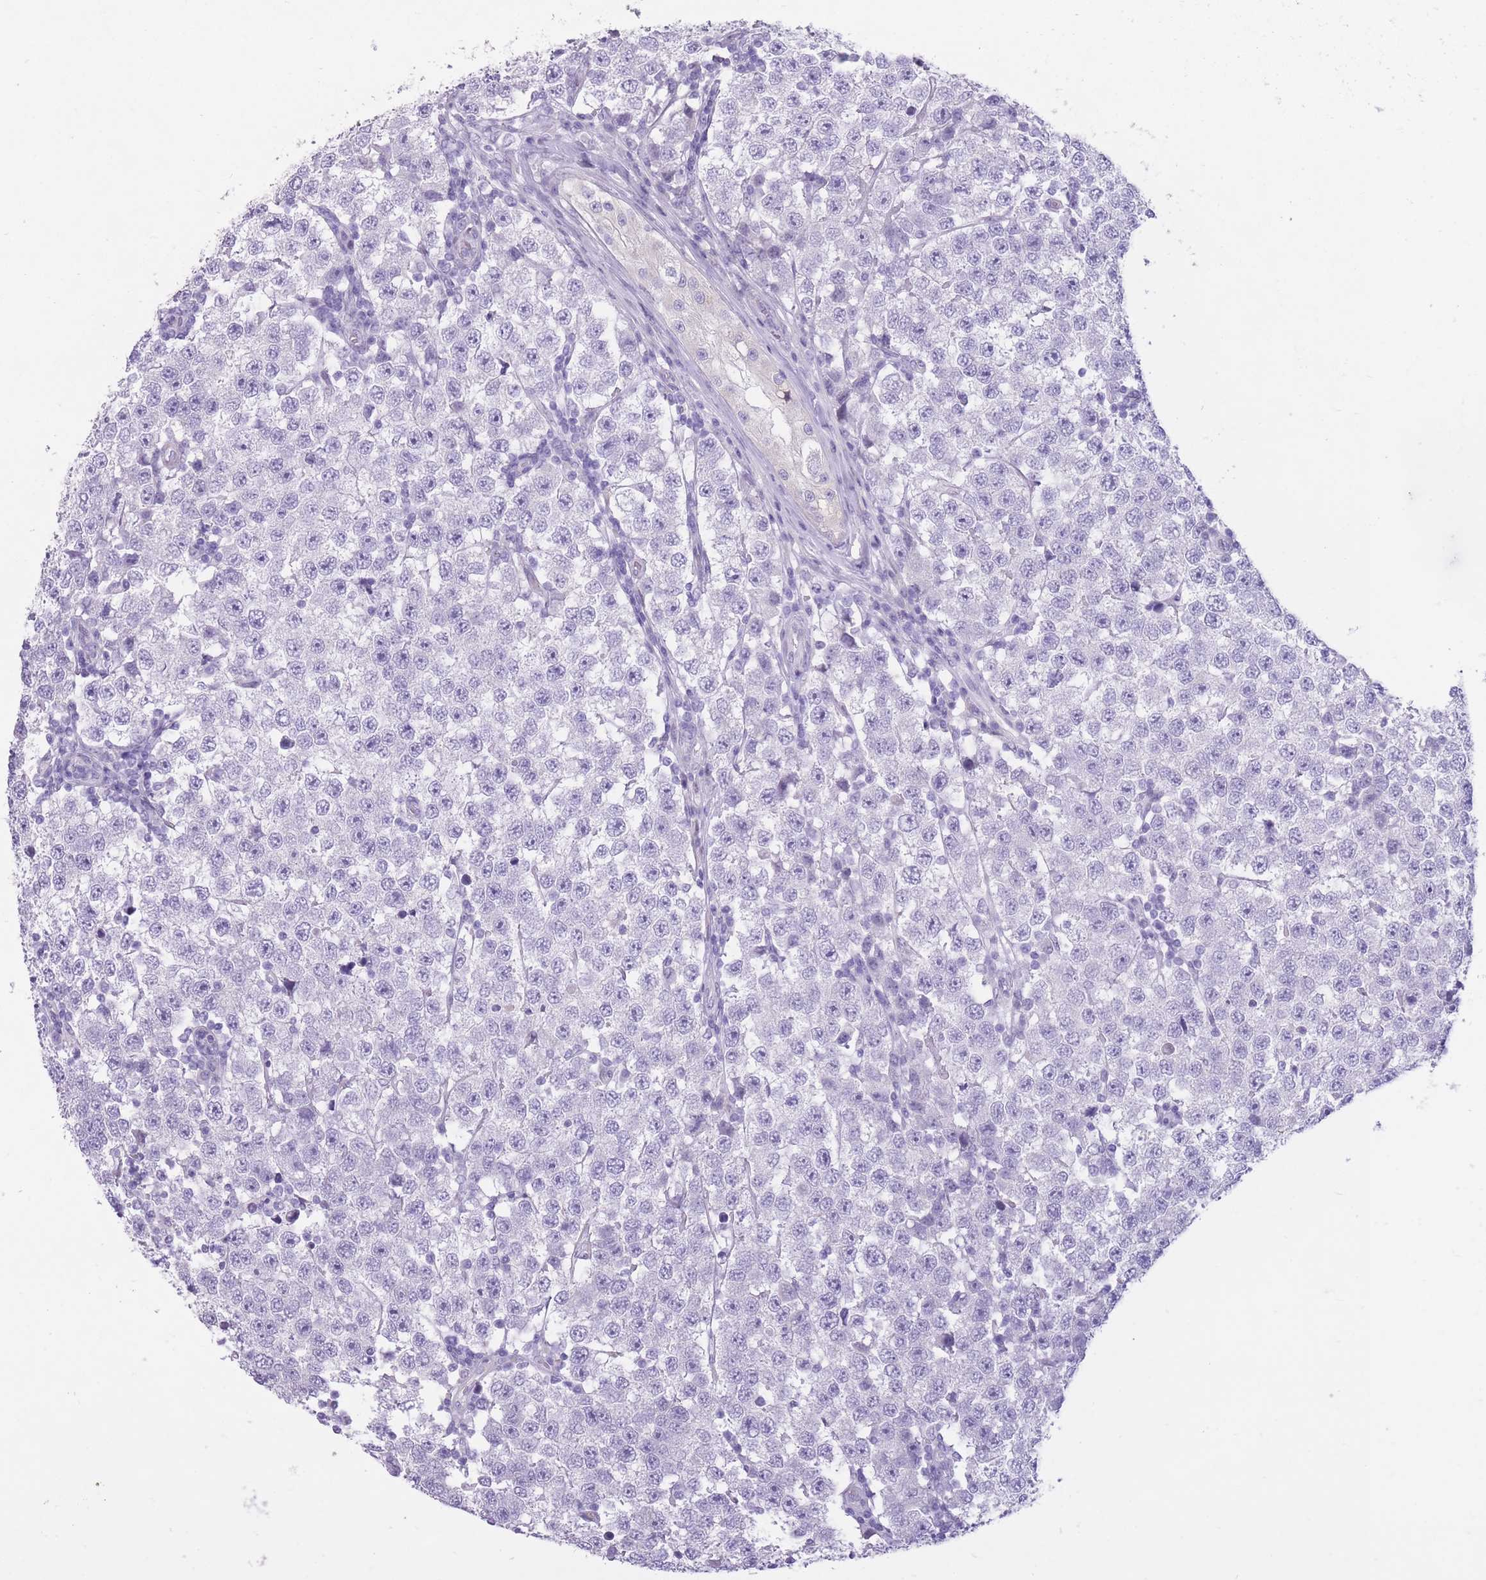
{"staining": {"intensity": "negative", "quantity": "none", "location": "none"}, "tissue": "testis cancer", "cell_type": "Tumor cells", "image_type": "cancer", "snomed": [{"axis": "morphology", "description": "Seminoma, NOS"}, {"axis": "topography", "description": "Testis"}], "caption": "Testis cancer was stained to show a protein in brown. There is no significant staining in tumor cells.", "gene": "WDR70", "patient": {"sex": "male", "age": 34}}